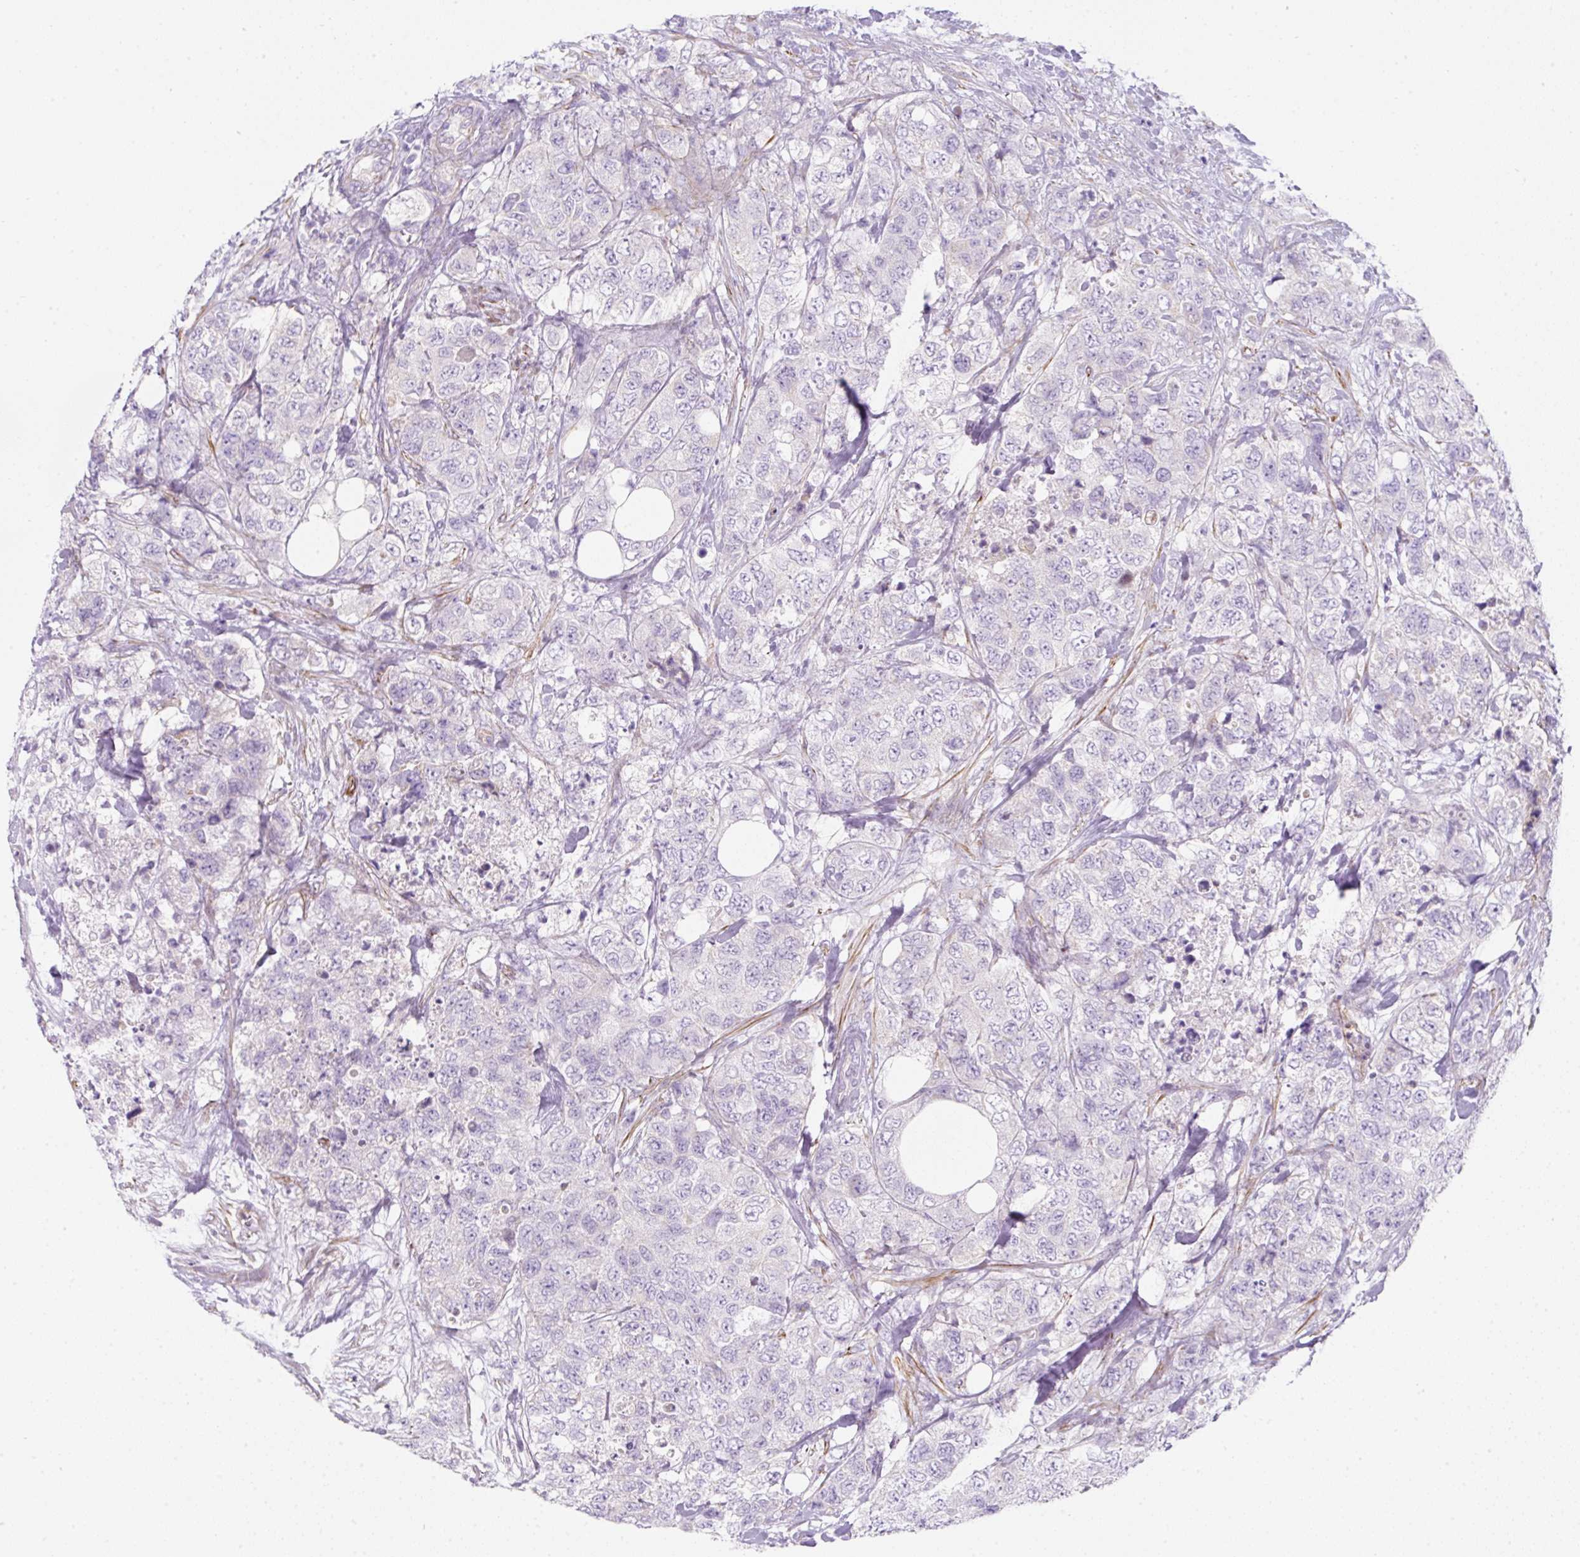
{"staining": {"intensity": "negative", "quantity": "none", "location": "none"}, "tissue": "urothelial cancer", "cell_type": "Tumor cells", "image_type": "cancer", "snomed": [{"axis": "morphology", "description": "Urothelial carcinoma, High grade"}, {"axis": "topography", "description": "Urinary bladder"}], "caption": "Tumor cells show no significant protein expression in high-grade urothelial carcinoma.", "gene": "ERAP2", "patient": {"sex": "female", "age": 78}}